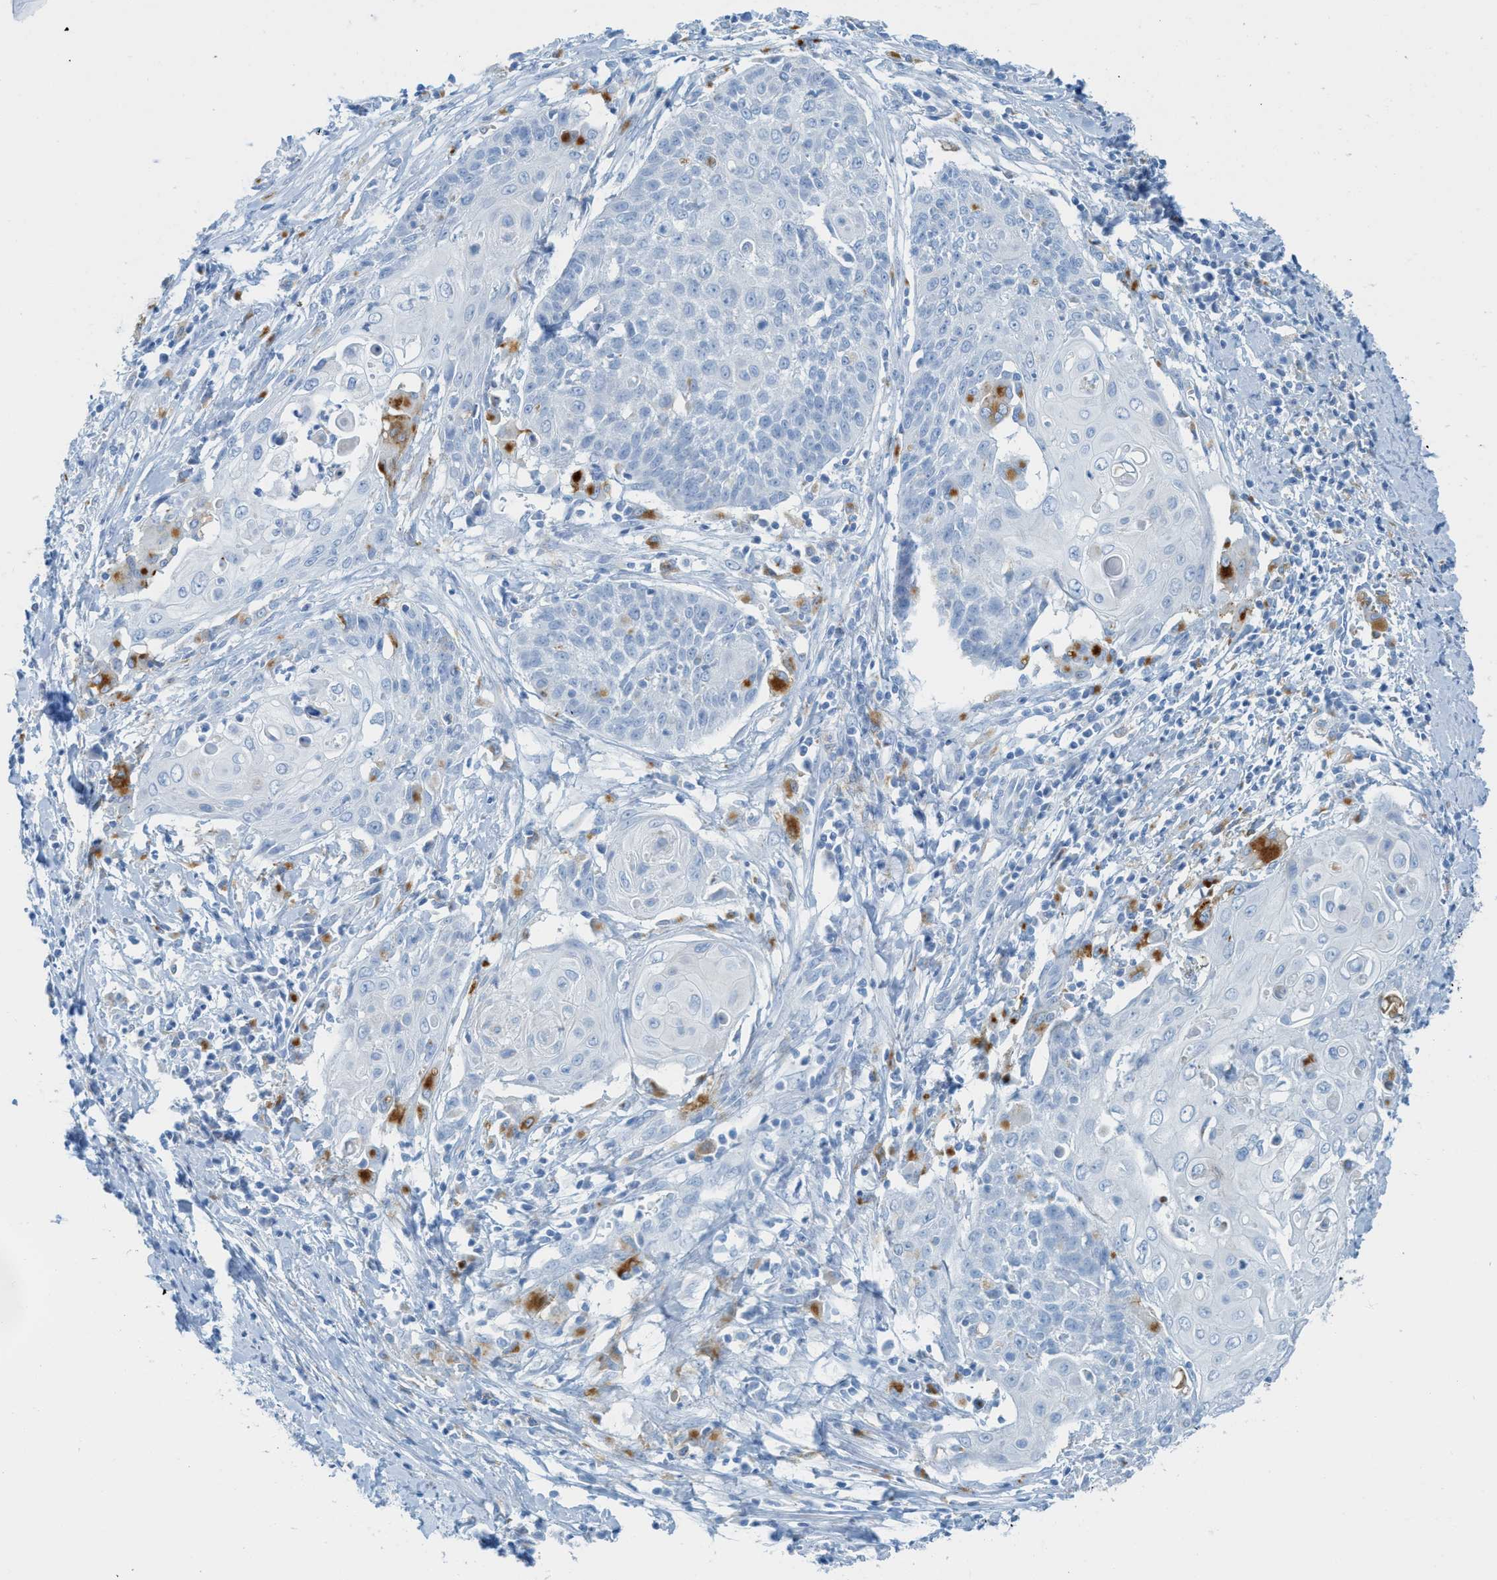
{"staining": {"intensity": "negative", "quantity": "none", "location": "none"}, "tissue": "cervical cancer", "cell_type": "Tumor cells", "image_type": "cancer", "snomed": [{"axis": "morphology", "description": "Squamous cell carcinoma, NOS"}, {"axis": "topography", "description": "Cervix"}], "caption": "Protein analysis of squamous cell carcinoma (cervical) displays no significant staining in tumor cells.", "gene": "C21orf62", "patient": {"sex": "female", "age": 39}}